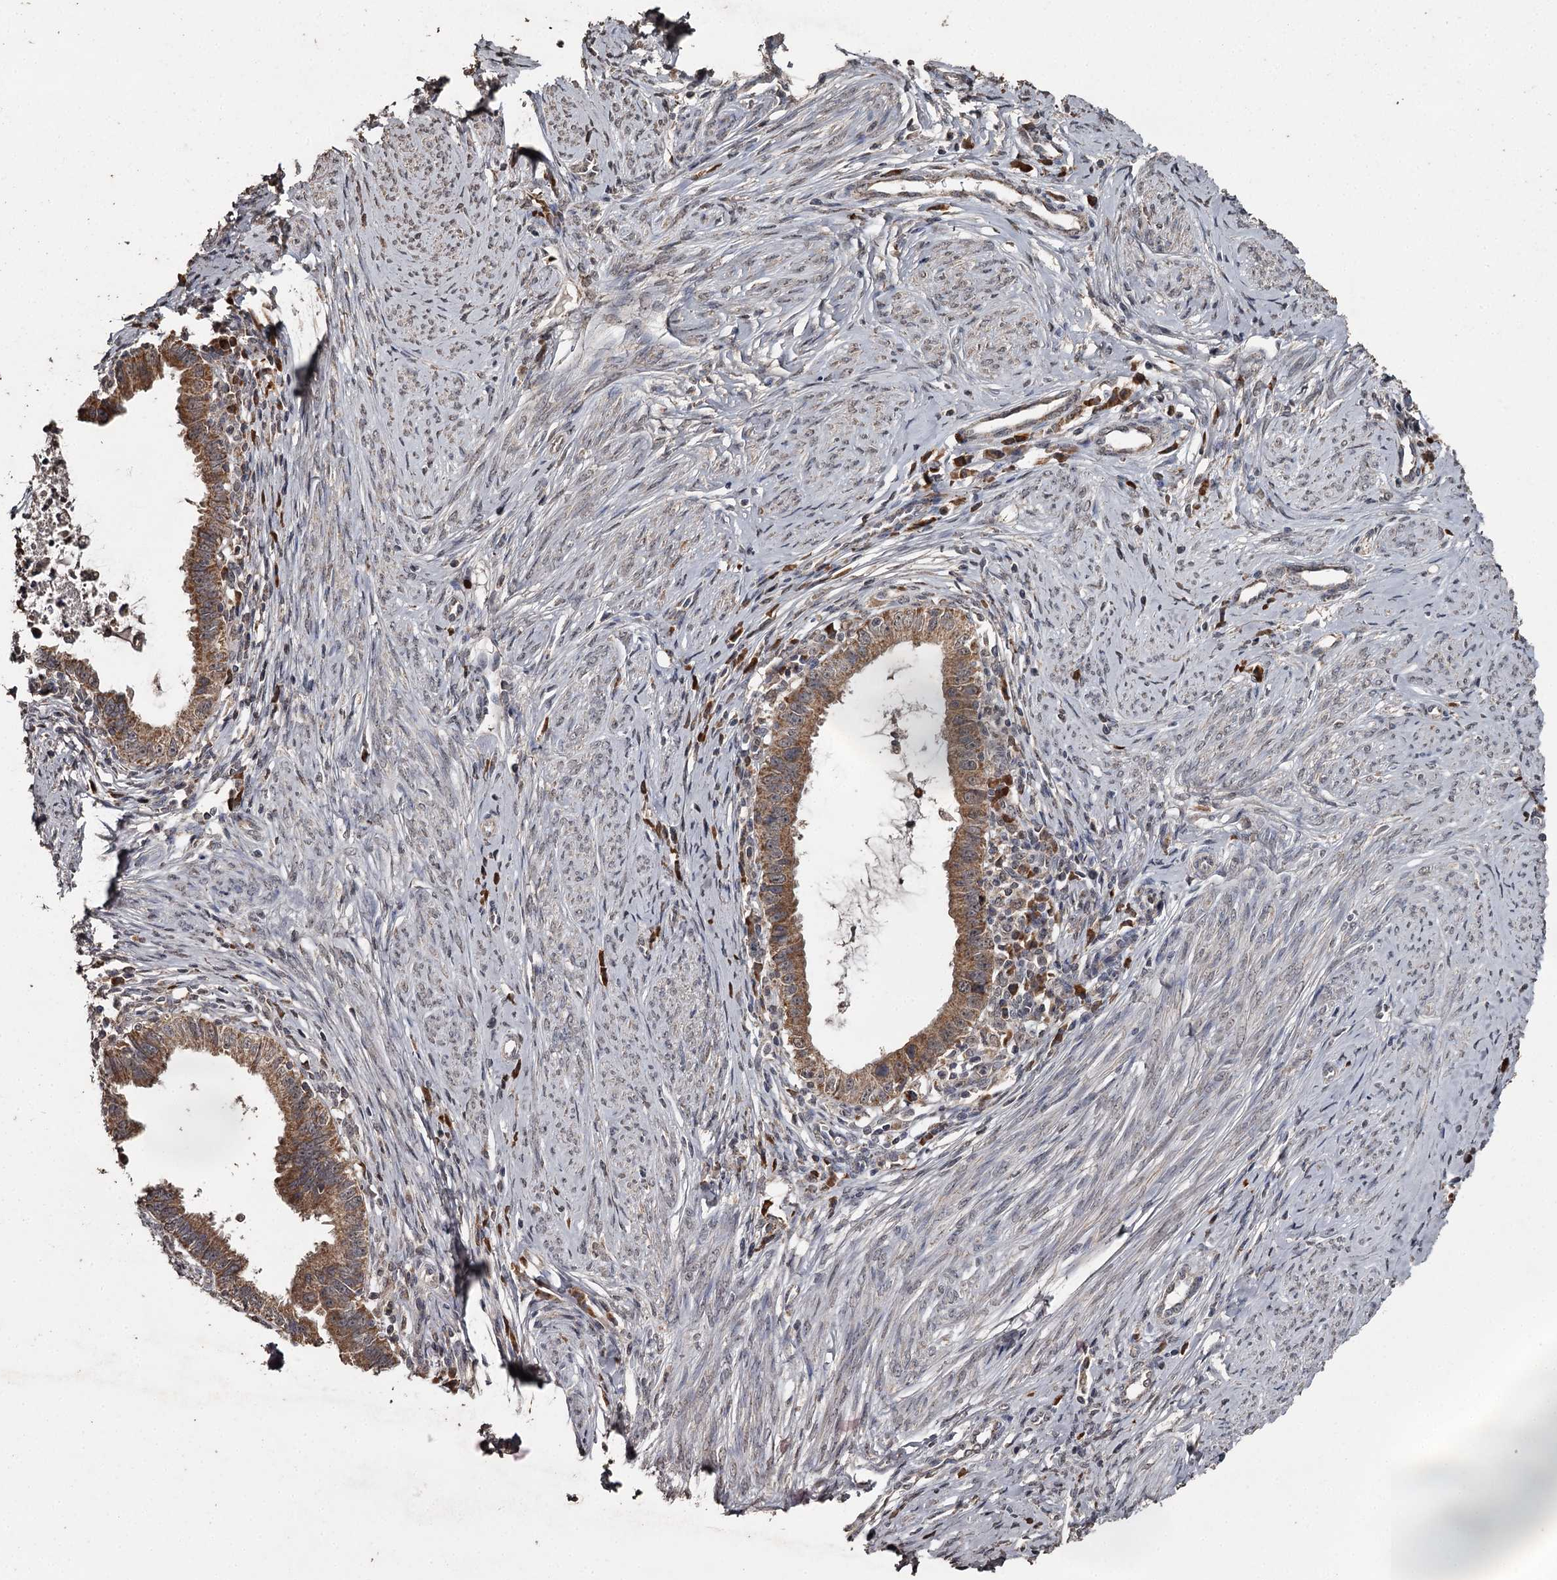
{"staining": {"intensity": "moderate", "quantity": ">75%", "location": "cytoplasmic/membranous"}, "tissue": "cervical cancer", "cell_type": "Tumor cells", "image_type": "cancer", "snomed": [{"axis": "morphology", "description": "Adenocarcinoma, NOS"}, {"axis": "topography", "description": "Cervix"}], "caption": "Cervical adenocarcinoma tissue shows moderate cytoplasmic/membranous staining in about >75% of tumor cells, visualized by immunohistochemistry.", "gene": "WIPI1", "patient": {"sex": "female", "age": 36}}